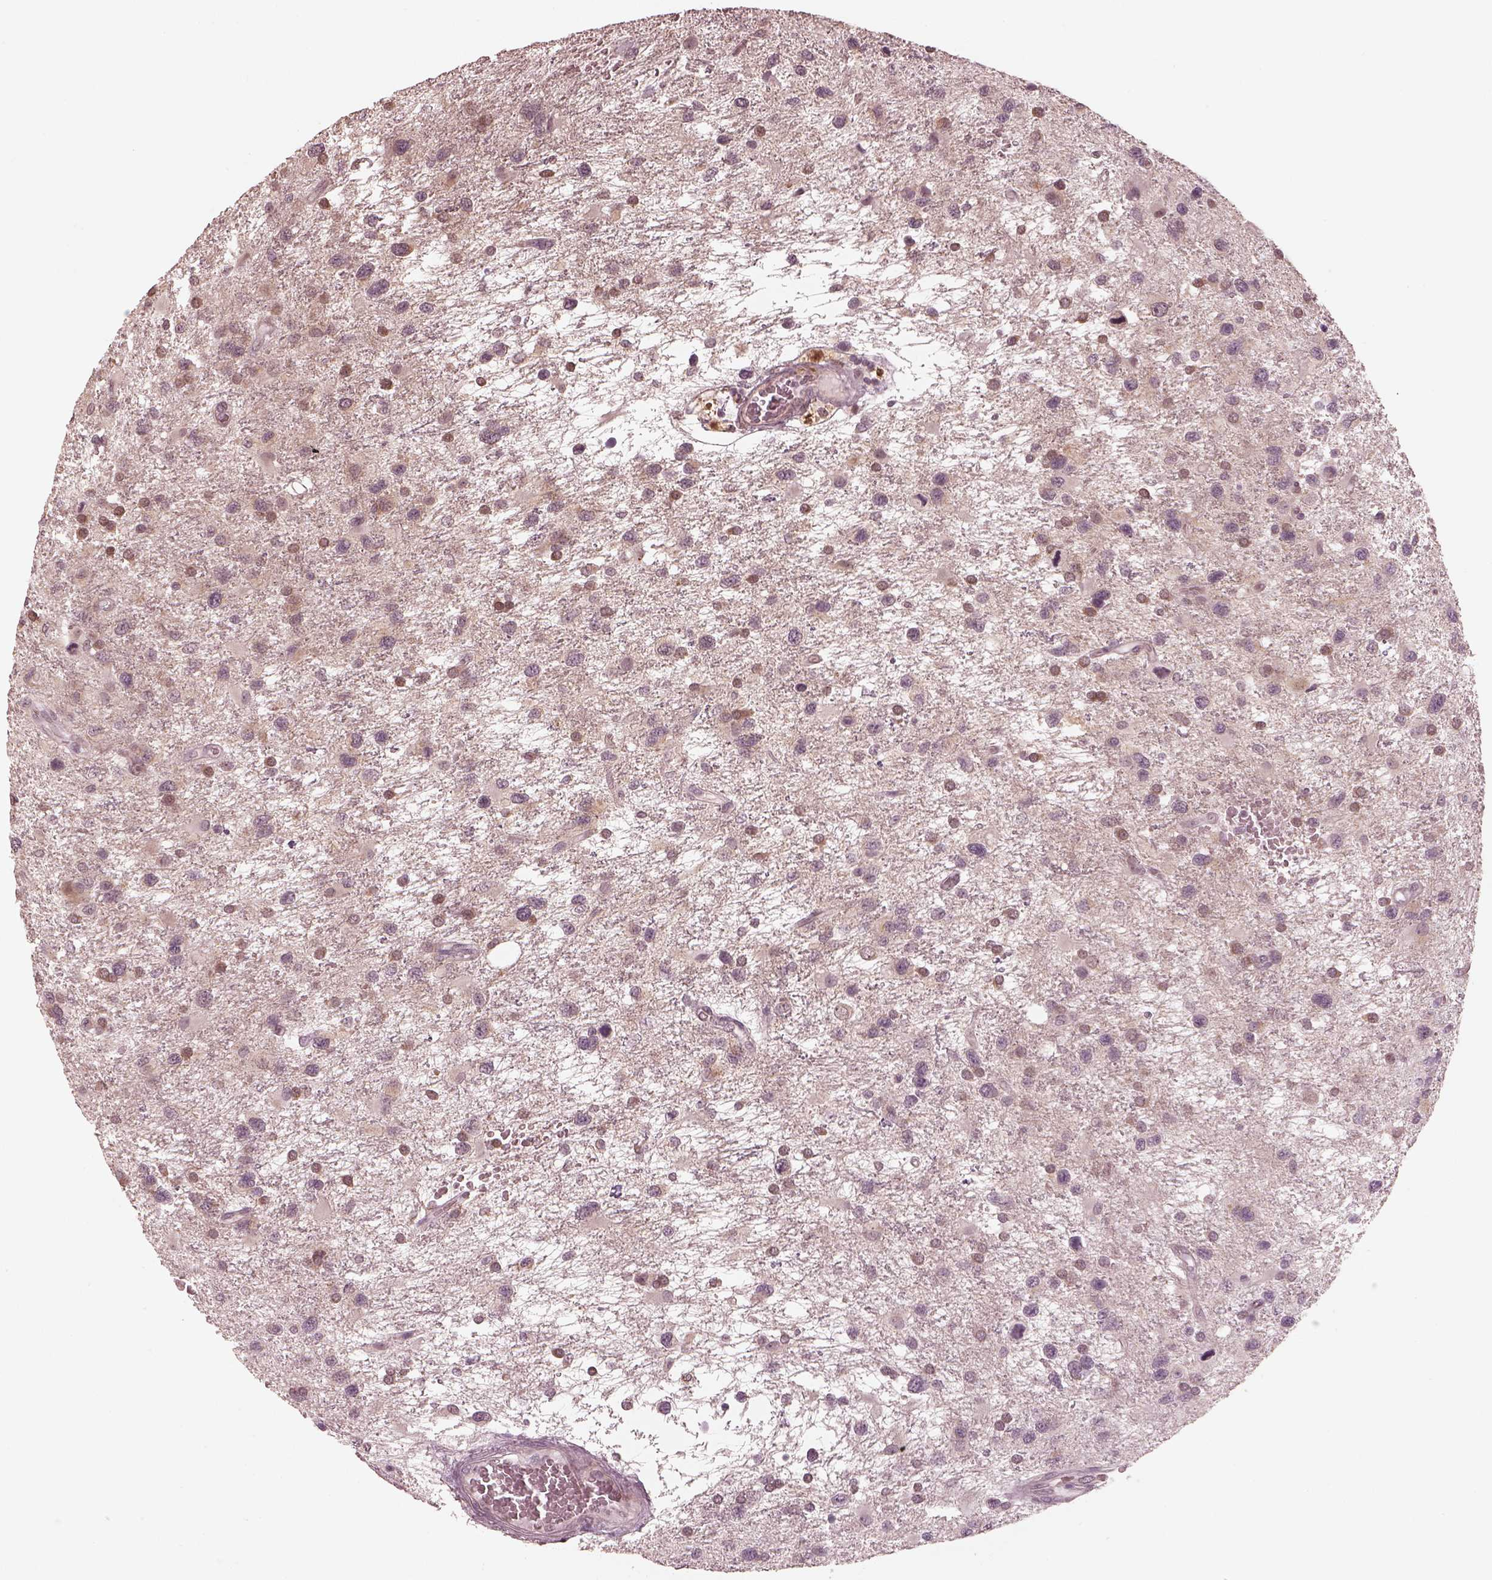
{"staining": {"intensity": "negative", "quantity": "none", "location": "none"}, "tissue": "glioma", "cell_type": "Tumor cells", "image_type": "cancer", "snomed": [{"axis": "morphology", "description": "Glioma, malignant, NOS"}, {"axis": "morphology", "description": "Glioma, malignant, High grade"}, {"axis": "topography", "description": "Brain"}], "caption": "The photomicrograph displays no staining of tumor cells in glioma (malignant).", "gene": "IQCB1", "patient": {"sex": "female", "age": 71}}